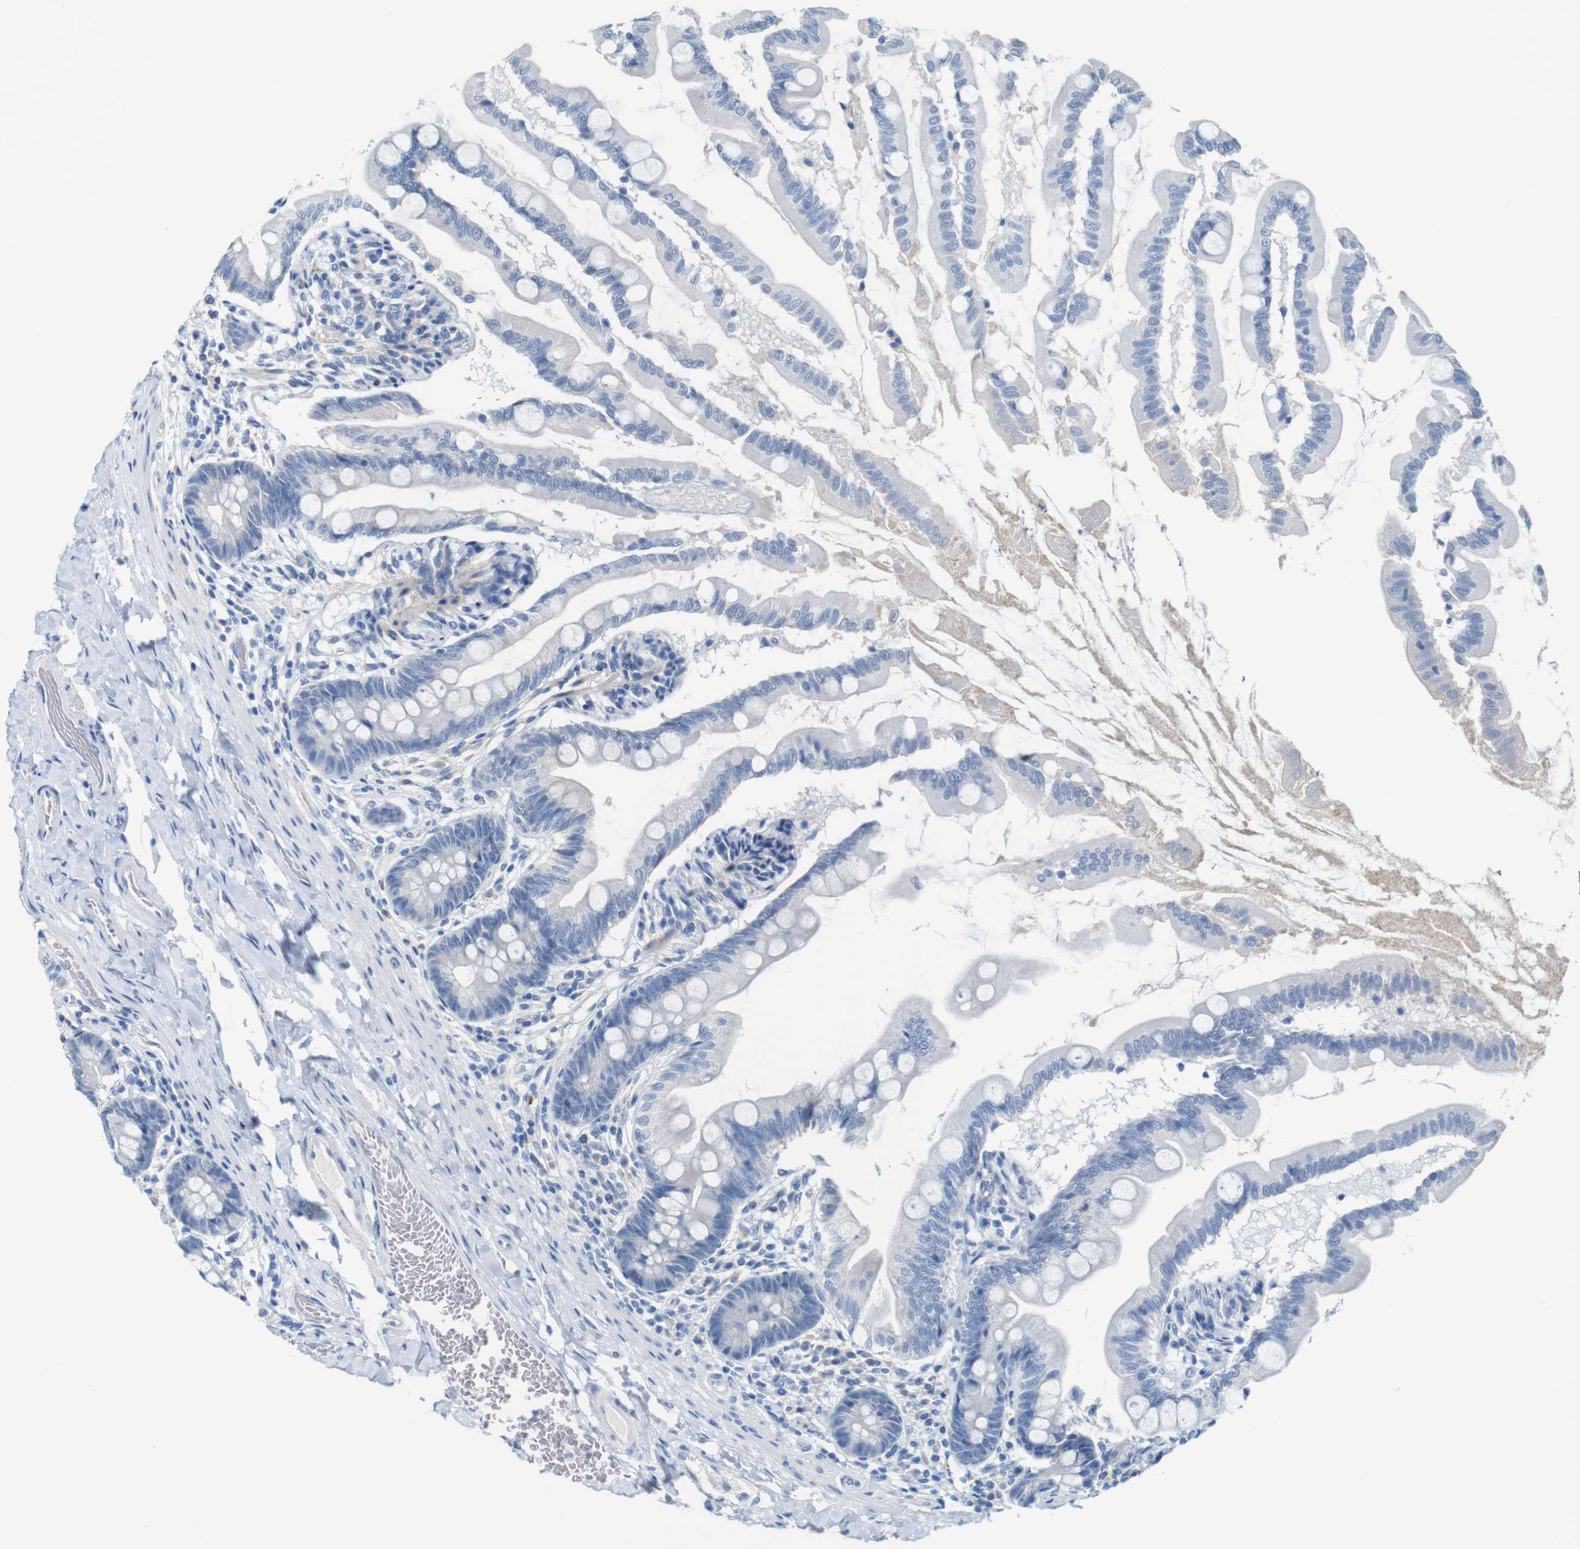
{"staining": {"intensity": "negative", "quantity": "none", "location": "none"}, "tissue": "small intestine", "cell_type": "Glandular cells", "image_type": "normal", "snomed": [{"axis": "morphology", "description": "Normal tissue, NOS"}, {"axis": "topography", "description": "Small intestine"}], "caption": "Glandular cells show no significant protein staining in benign small intestine.", "gene": "IGSF8", "patient": {"sex": "female", "age": 56}}